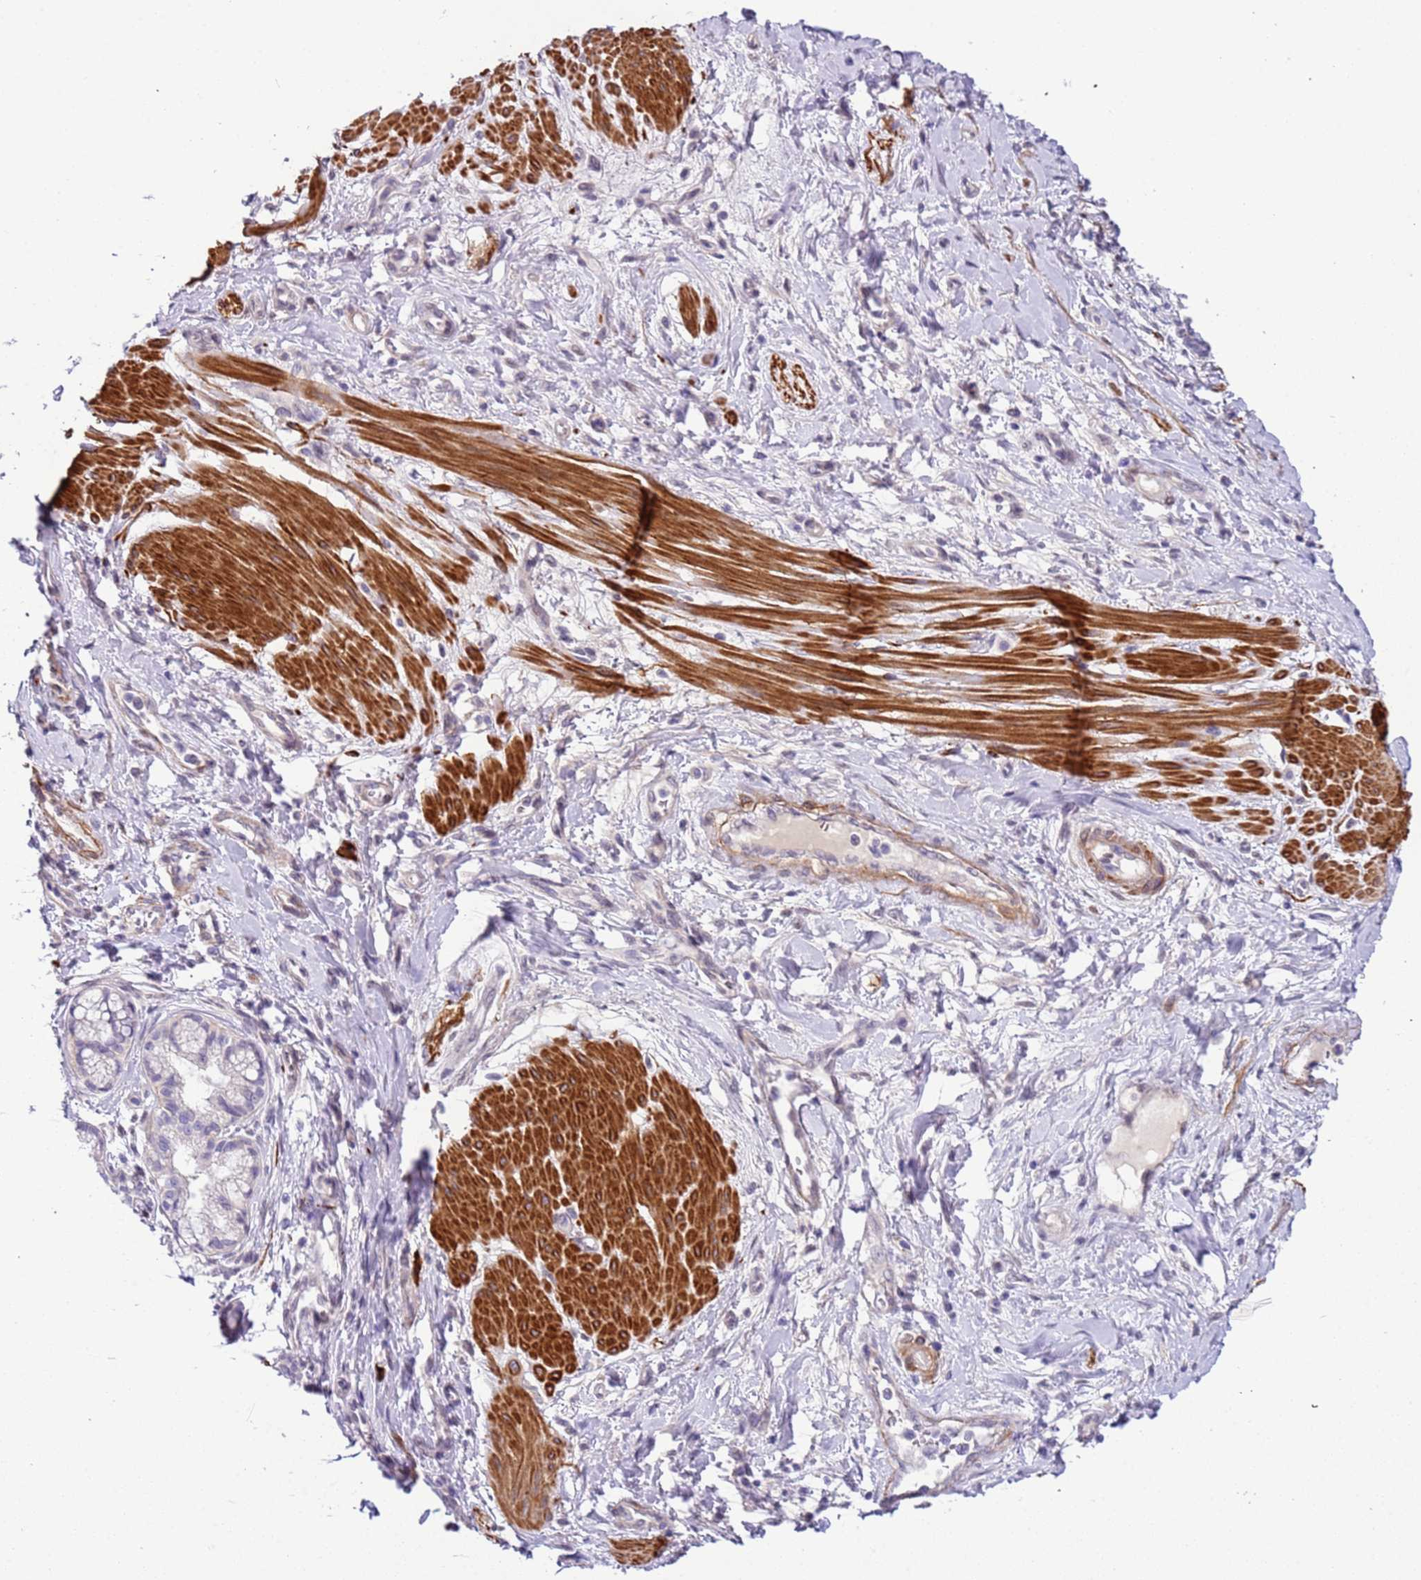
{"staining": {"intensity": "negative", "quantity": "none", "location": "none"}, "tissue": "pancreatic cancer", "cell_type": "Tumor cells", "image_type": "cancer", "snomed": [{"axis": "morphology", "description": "Adenocarcinoma, NOS"}, {"axis": "topography", "description": "Pancreas"}], "caption": "Immunohistochemical staining of pancreatic cancer (adenocarcinoma) reveals no significant staining in tumor cells. (Stains: DAB (3,3'-diaminobenzidine) immunohistochemistry with hematoxylin counter stain, Microscopy: brightfield microscopy at high magnification).", "gene": "PLEKHH1", "patient": {"sex": "male", "age": 72}}